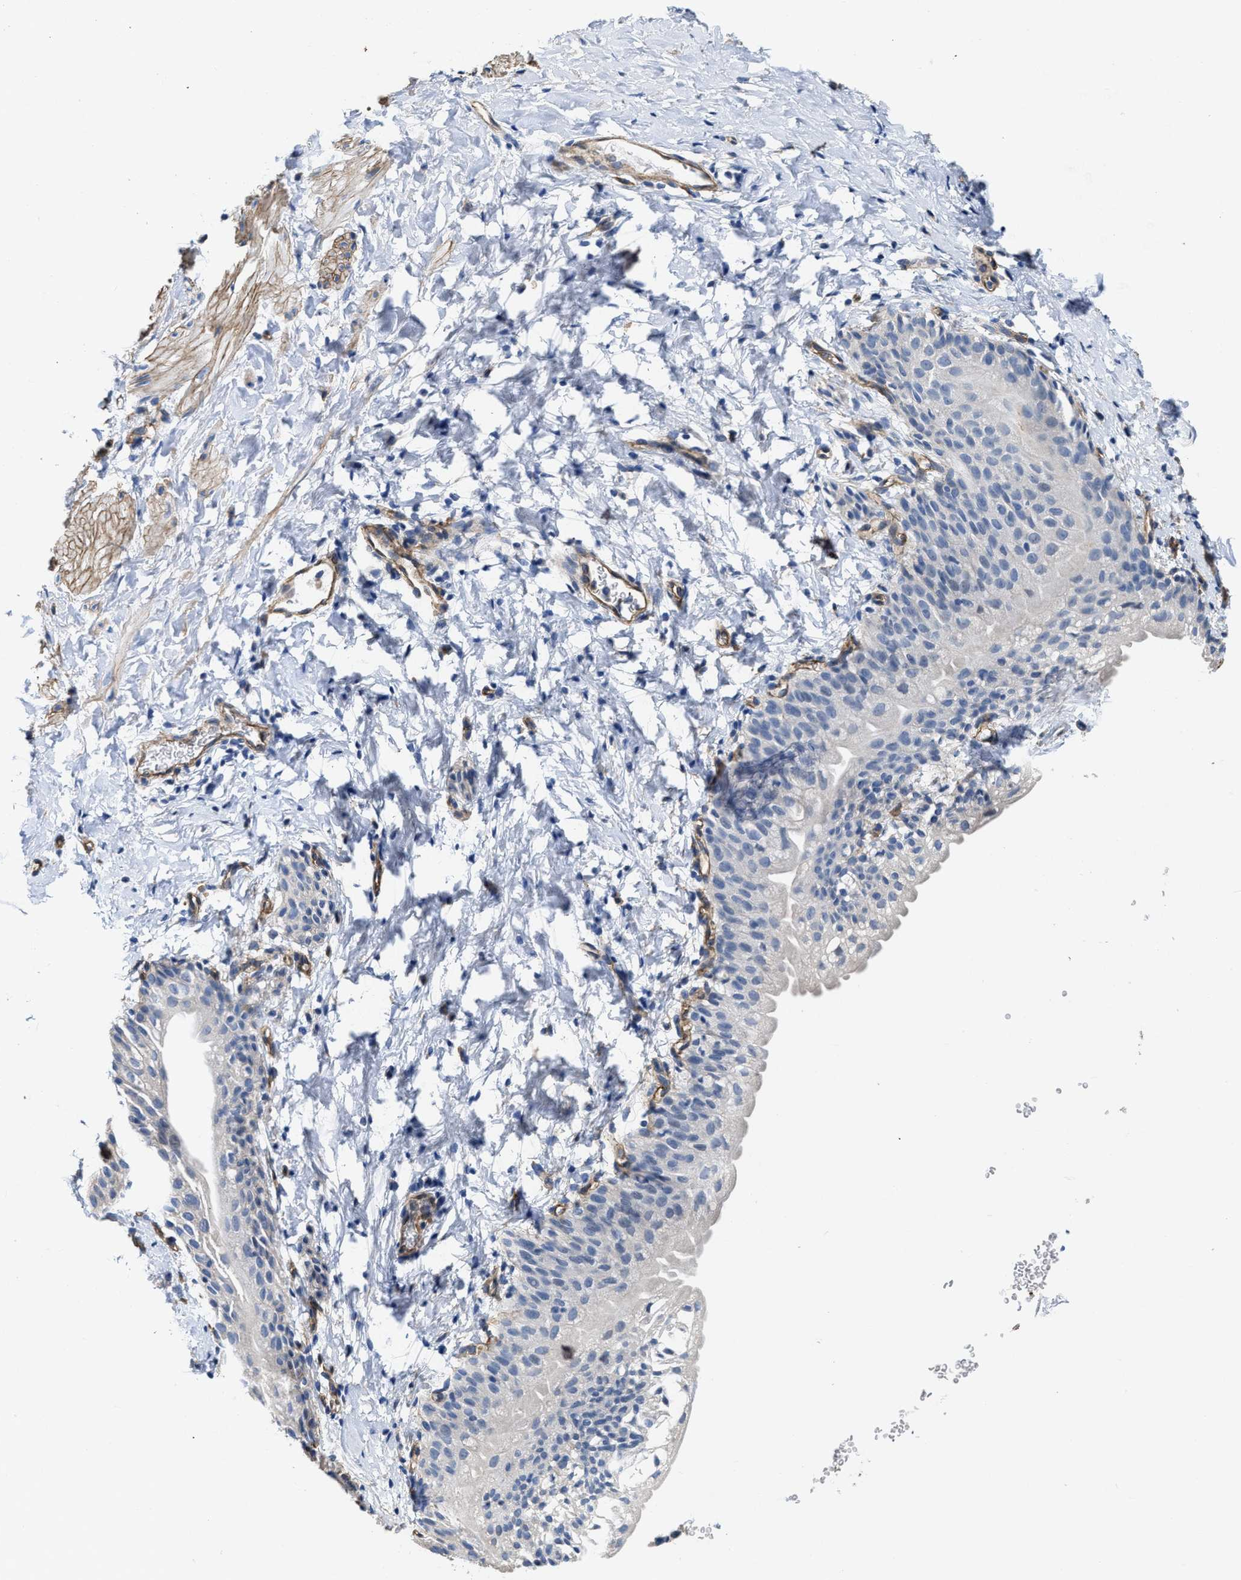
{"staining": {"intensity": "weak", "quantity": "<25%", "location": "cytoplasmic/membranous"}, "tissue": "smooth muscle", "cell_type": "Smooth muscle cells", "image_type": "normal", "snomed": [{"axis": "morphology", "description": "Normal tissue, NOS"}, {"axis": "topography", "description": "Smooth muscle"}], "caption": "A histopathology image of smooth muscle stained for a protein reveals no brown staining in smooth muscle cells. (DAB immunohistochemistry, high magnification).", "gene": "C22orf42", "patient": {"sex": "male", "age": 16}}